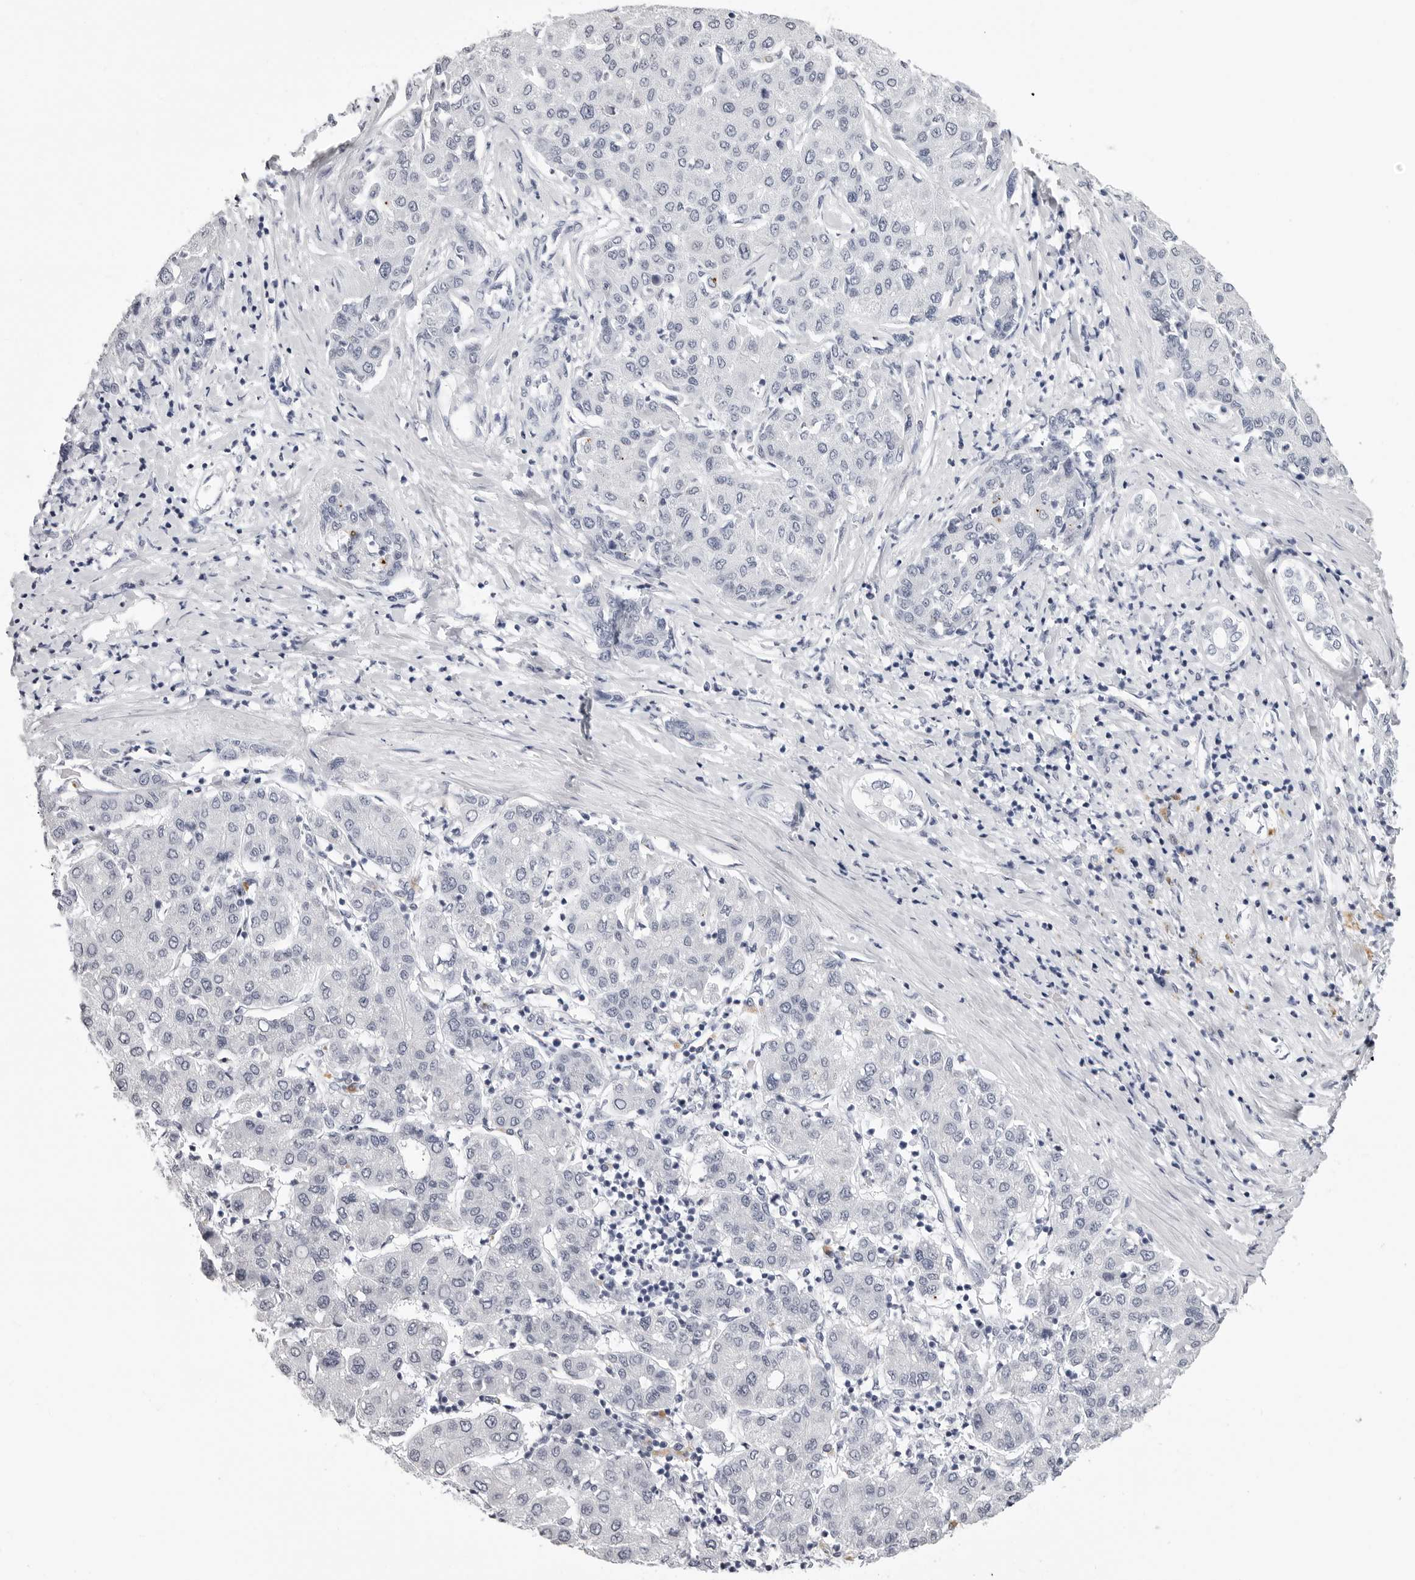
{"staining": {"intensity": "negative", "quantity": "none", "location": "none"}, "tissue": "liver cancer", "cell_type": "Tumor cells", "image_type": "cancer", "snomed": [{"axis": "morphology", "description": "Carcinoma, Hepatocellular, NOS"}, {"axis": "topography", "description": "Liver"}], "caption": "This is a image of immunohistochemistry staining of hepatocellular carcinoma (liver), which shows no expression in tumor cells.", "gene": "LGALS4", "patient": {"sex": "male", "age": 65}}